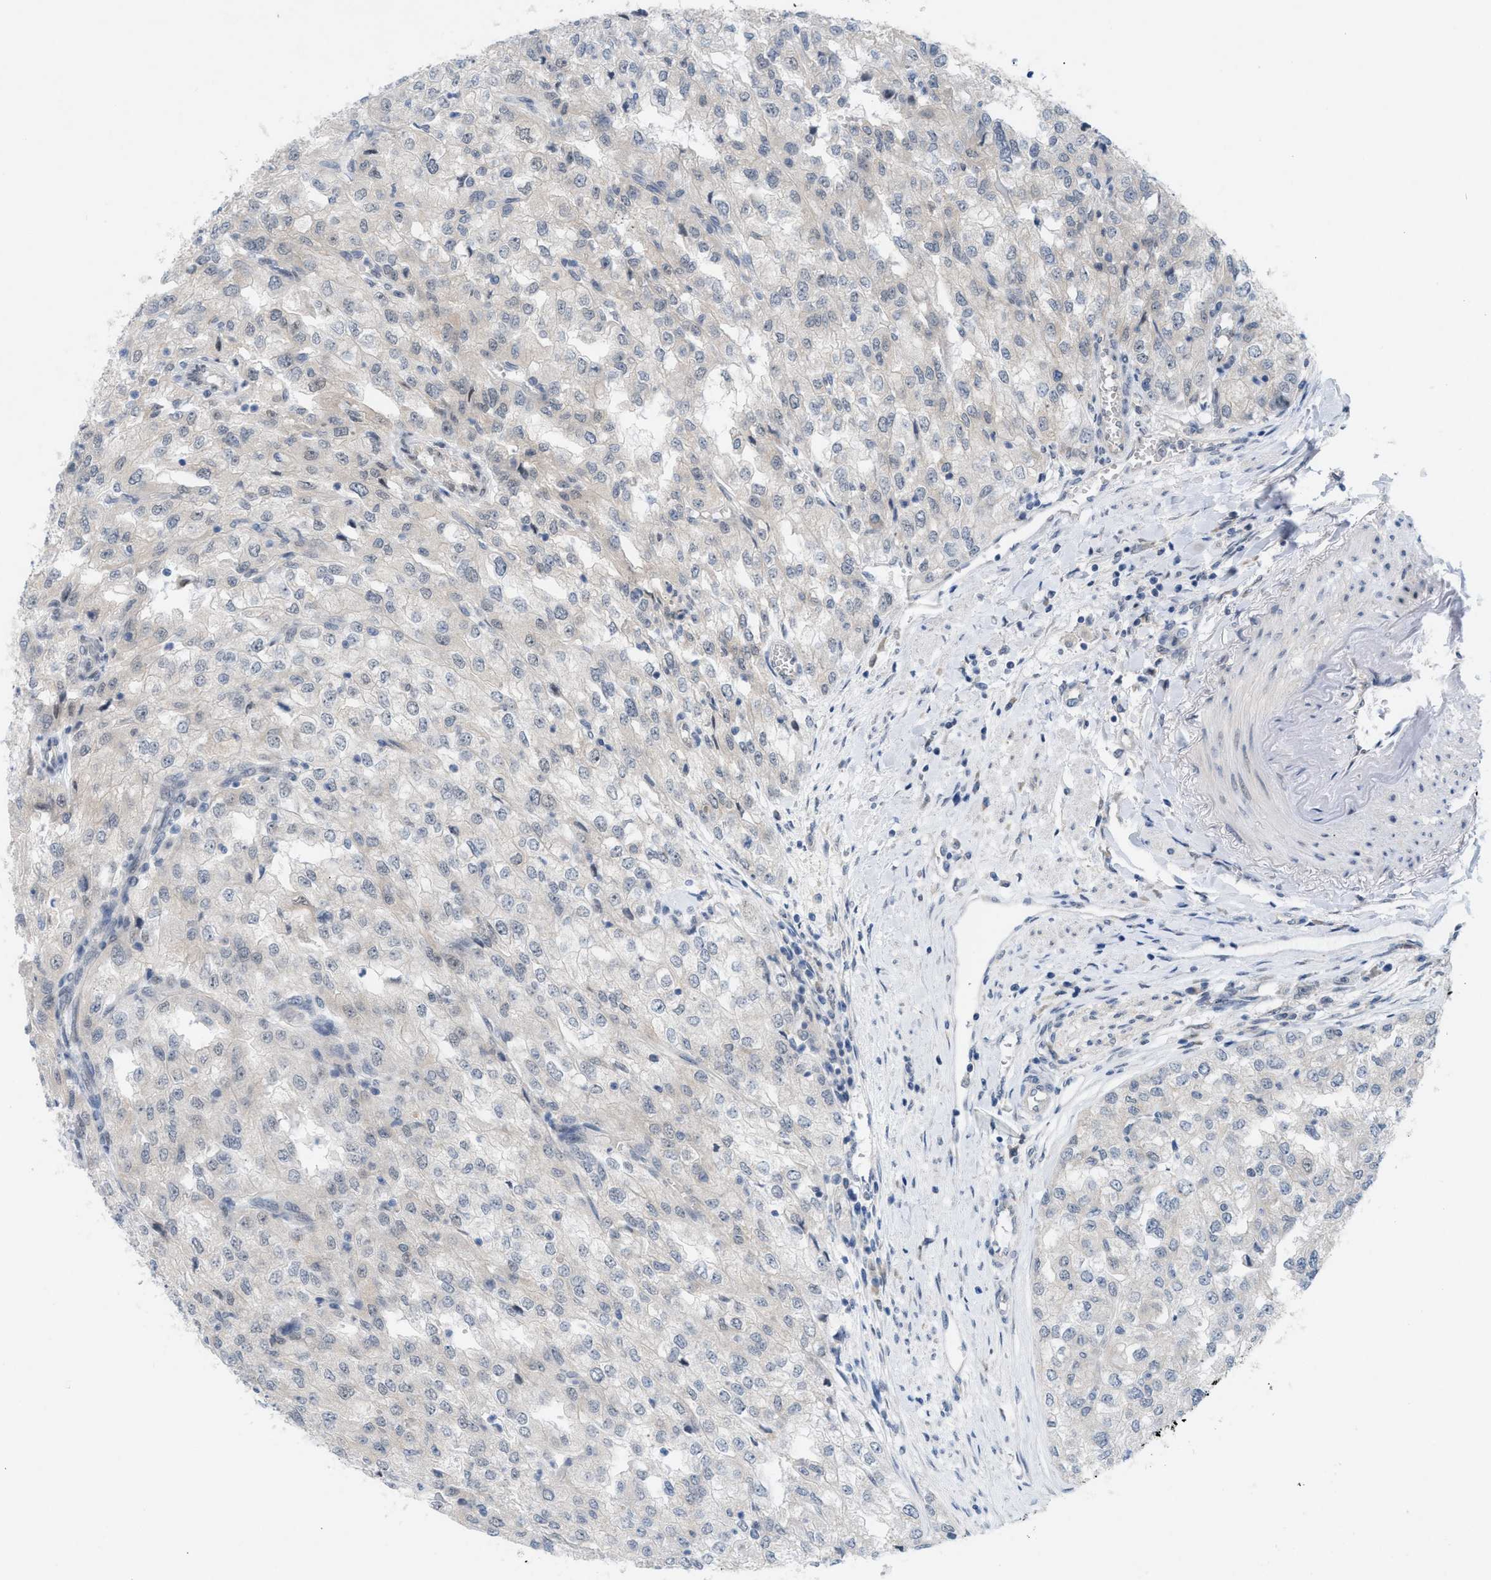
{"staining": {"intensity": "weak", "quantity": "<25%", "location": "nuclear"}, "tissue": "renal cancer", "cell_type": "Tumor cells", "image_type": "cancer", "snomed": [{"axis": "morphology", "description": "Adenocarcinoma, NOS"}, {"axis": "topography", "description": "Kidney"}], "caption": "Immunohistochemistry (IHC) micrograph of neoplastic tissue: renal cancer stained with DAB (3,3'-diaminobenzidine) reveals no significant protein staining in tumor cells.", "gene": "WIPI2", "patient": {"sex": "female", "age": 54}}